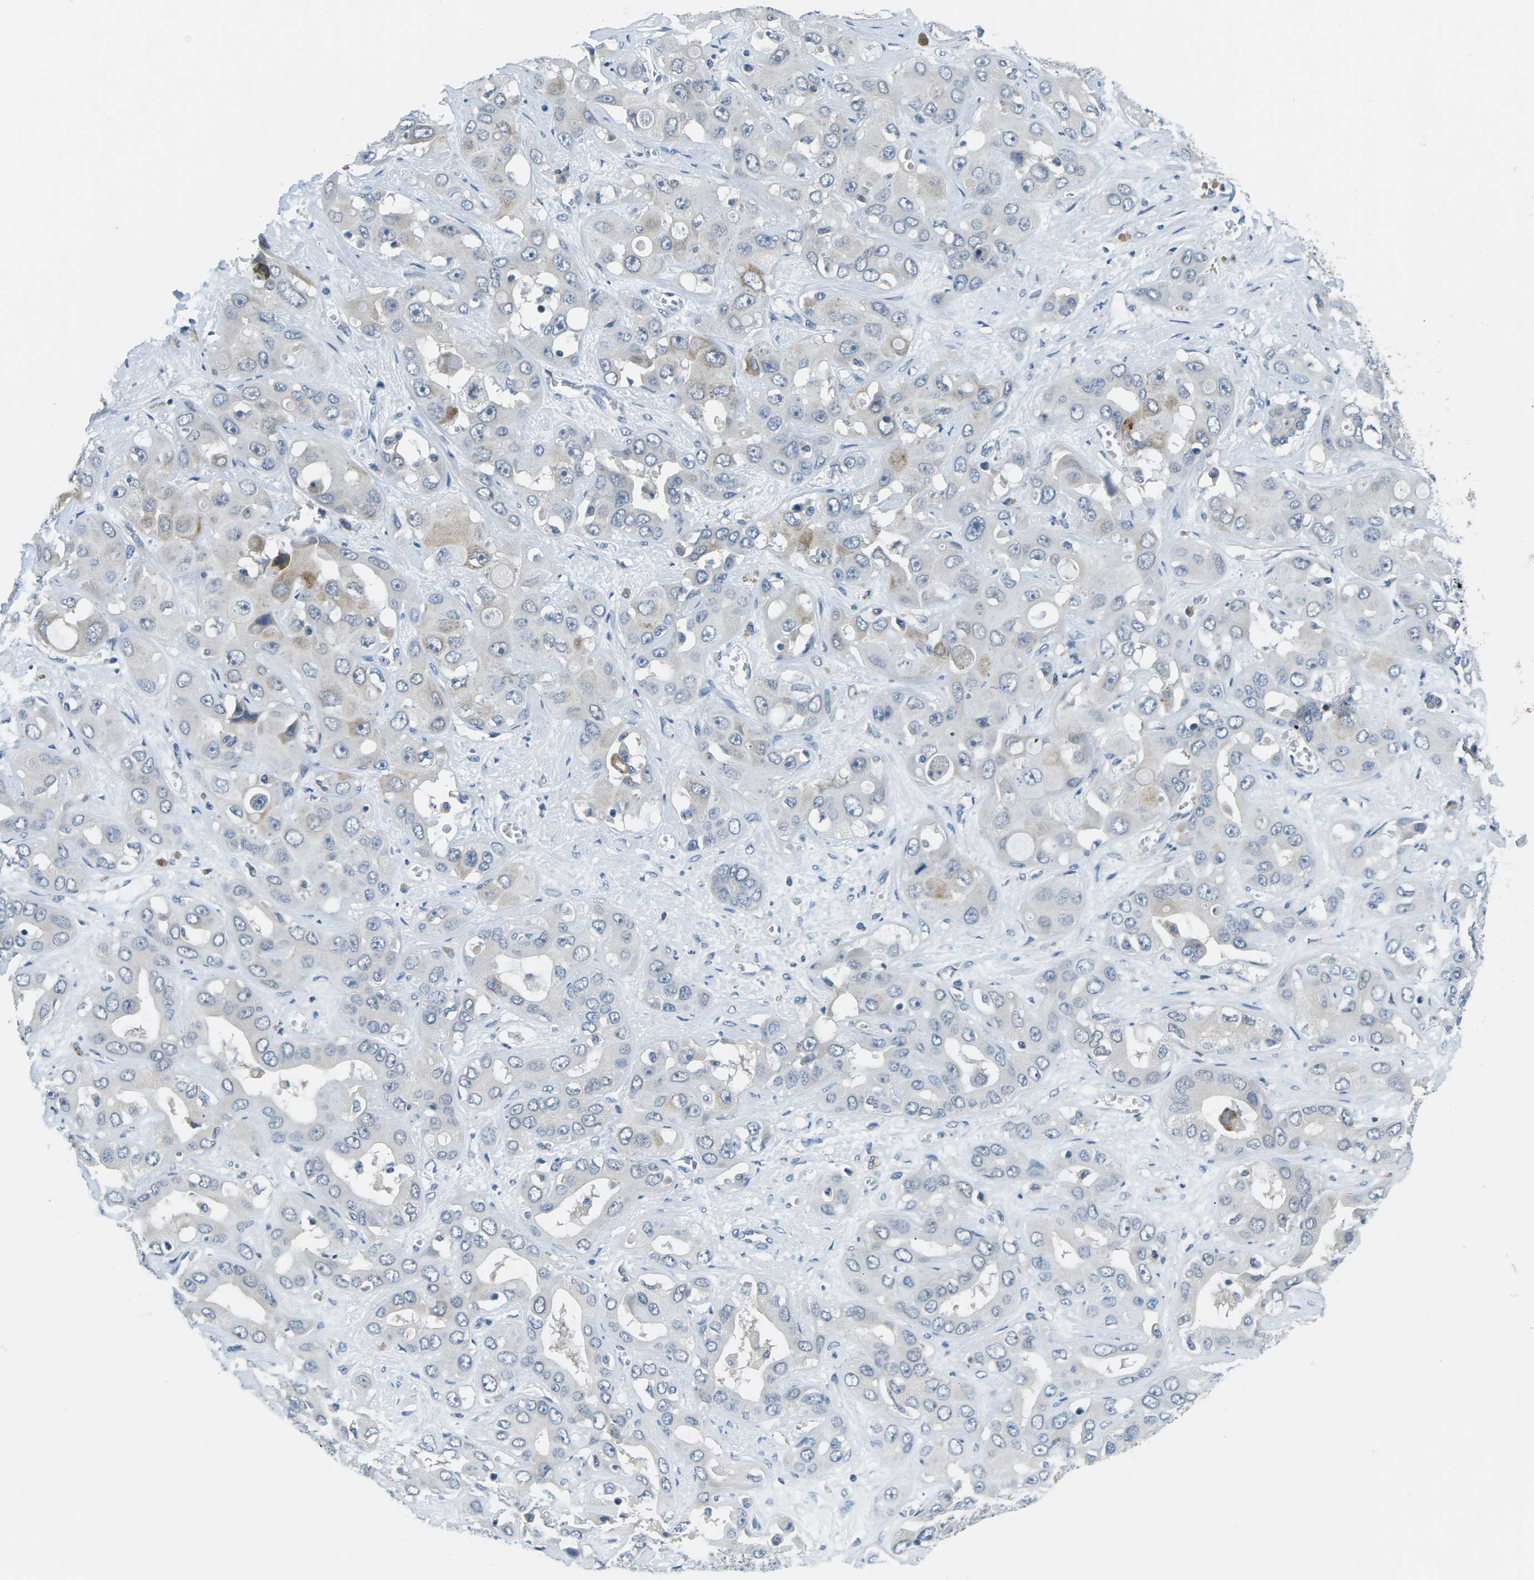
{"staining": {"intensity": "negative", "quantity": "none", "location": "none"}, "tissue": "liver cancer", "cell_type": "Tumor cells", "image_type": "cancer", "snomed": [{"axis": "morphology", "description": "Cholangiocarcinoma"}, {"axis": "topography", "description": "Liver"}], "caption": "Human liver cholangiocarcinoma stained for a protein using immunohistochemistry (IHC) reveals no staining in tumor cells.", "gene": "CTNND1", "patient": {"sex": "female", "age": 52}}